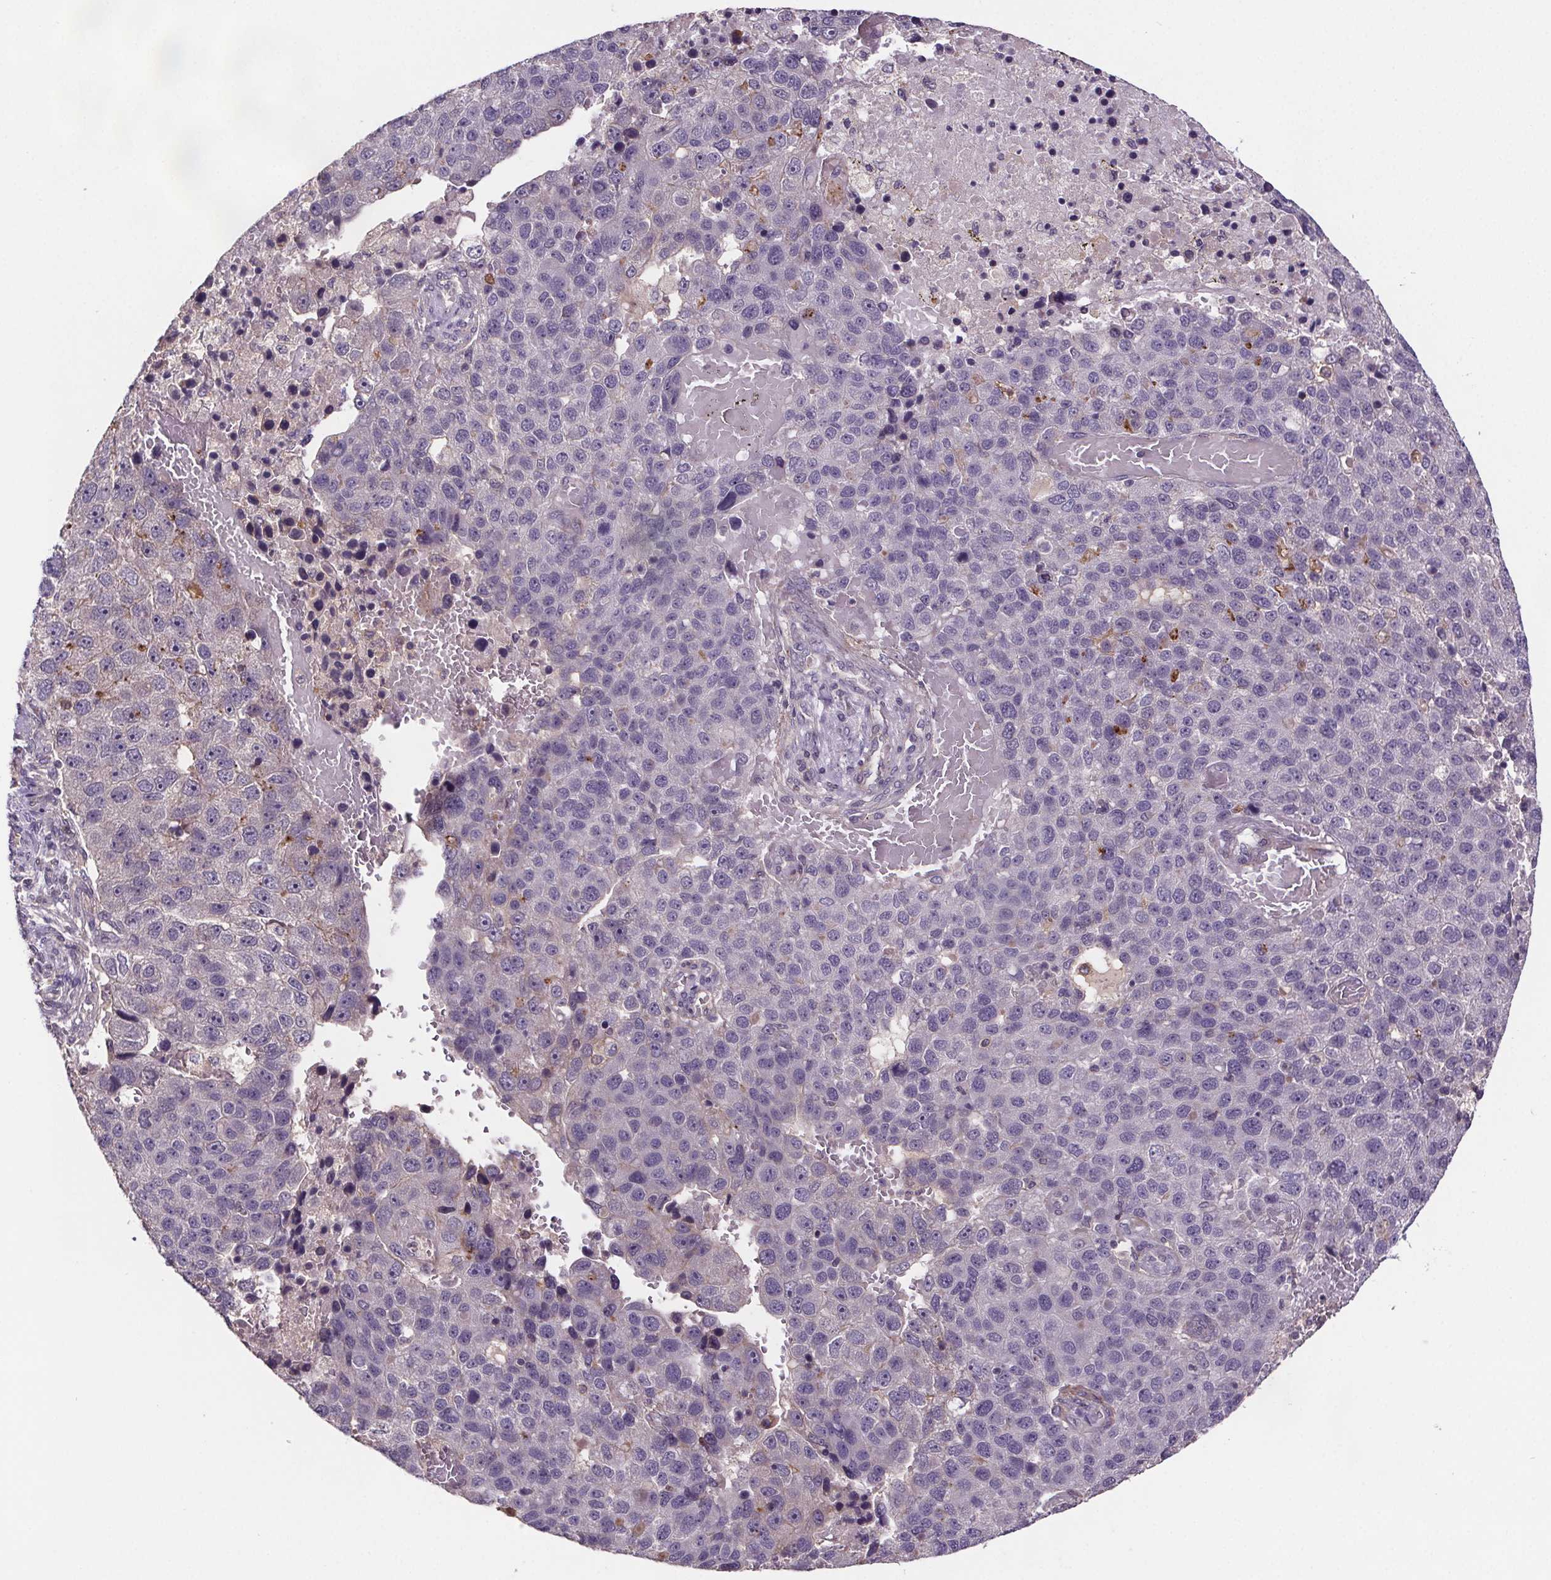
{"staining": {"intensity": "negative", "quantity": "none", "location": "none"}, "tissue": "pancreatic cancer", "cell_type": "Tumor cells", "image_type": "cancer", "snomed": [{"axis": "morphology", "description": "Adenocarcinoma, NOS"}, {"axis": "topography", "description": "Pancreas"}], "caption": "Immunohistochemistry (IHC) histopathology image of human pancreatic cancer stained for a protein (brown), which reveals no staining in tumor cells.", "gene": "CLN3", "patient": {"sex": "female", "age": 61}}